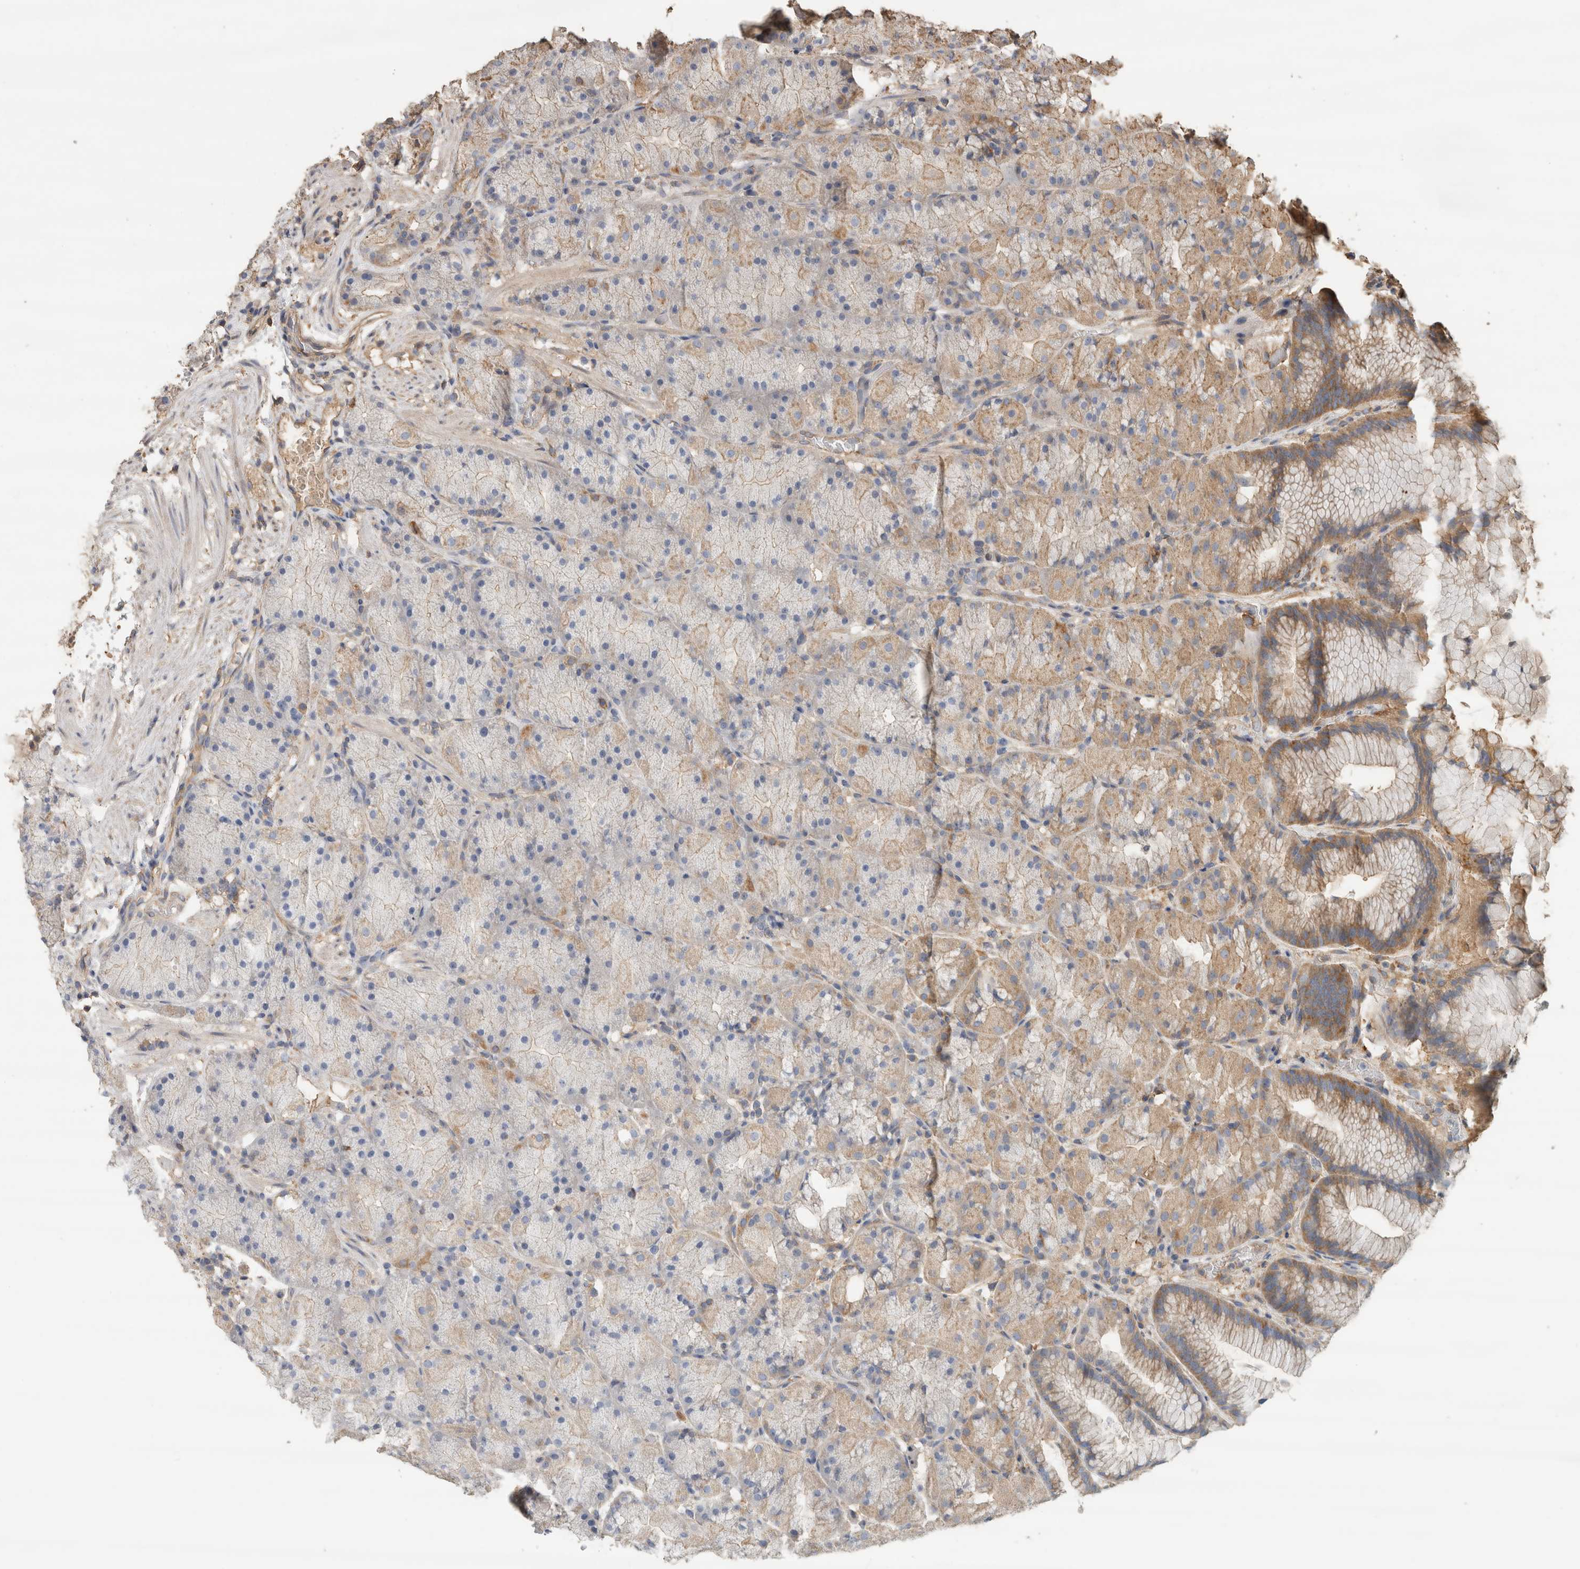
{"staining": {"intensity": "moderate", "quantity": "25%-75%", "location": "cytoplasmic/membranous"}, "tissue": "stomach", "cell_type": "Glandular cells", "image_type": "normal", "snomed": [{"axis": "morphology", "description": "Normal tissue, NOS"}, {"axis": "topography", "description": "Stomach, upper"}, {"axis": "topography", "description": "Stomach"}], "caption": "A brown stain labels moderate cytoplasmic/membranous staining of a protein in glandular cells of normal human stomach. Using DAB (brown) and hematoxylin (blue) stains, captured at high magnification using brightfield microscopy.", "gene": "EIF4G3", "patient": {"sex": "male", "age": 48}}